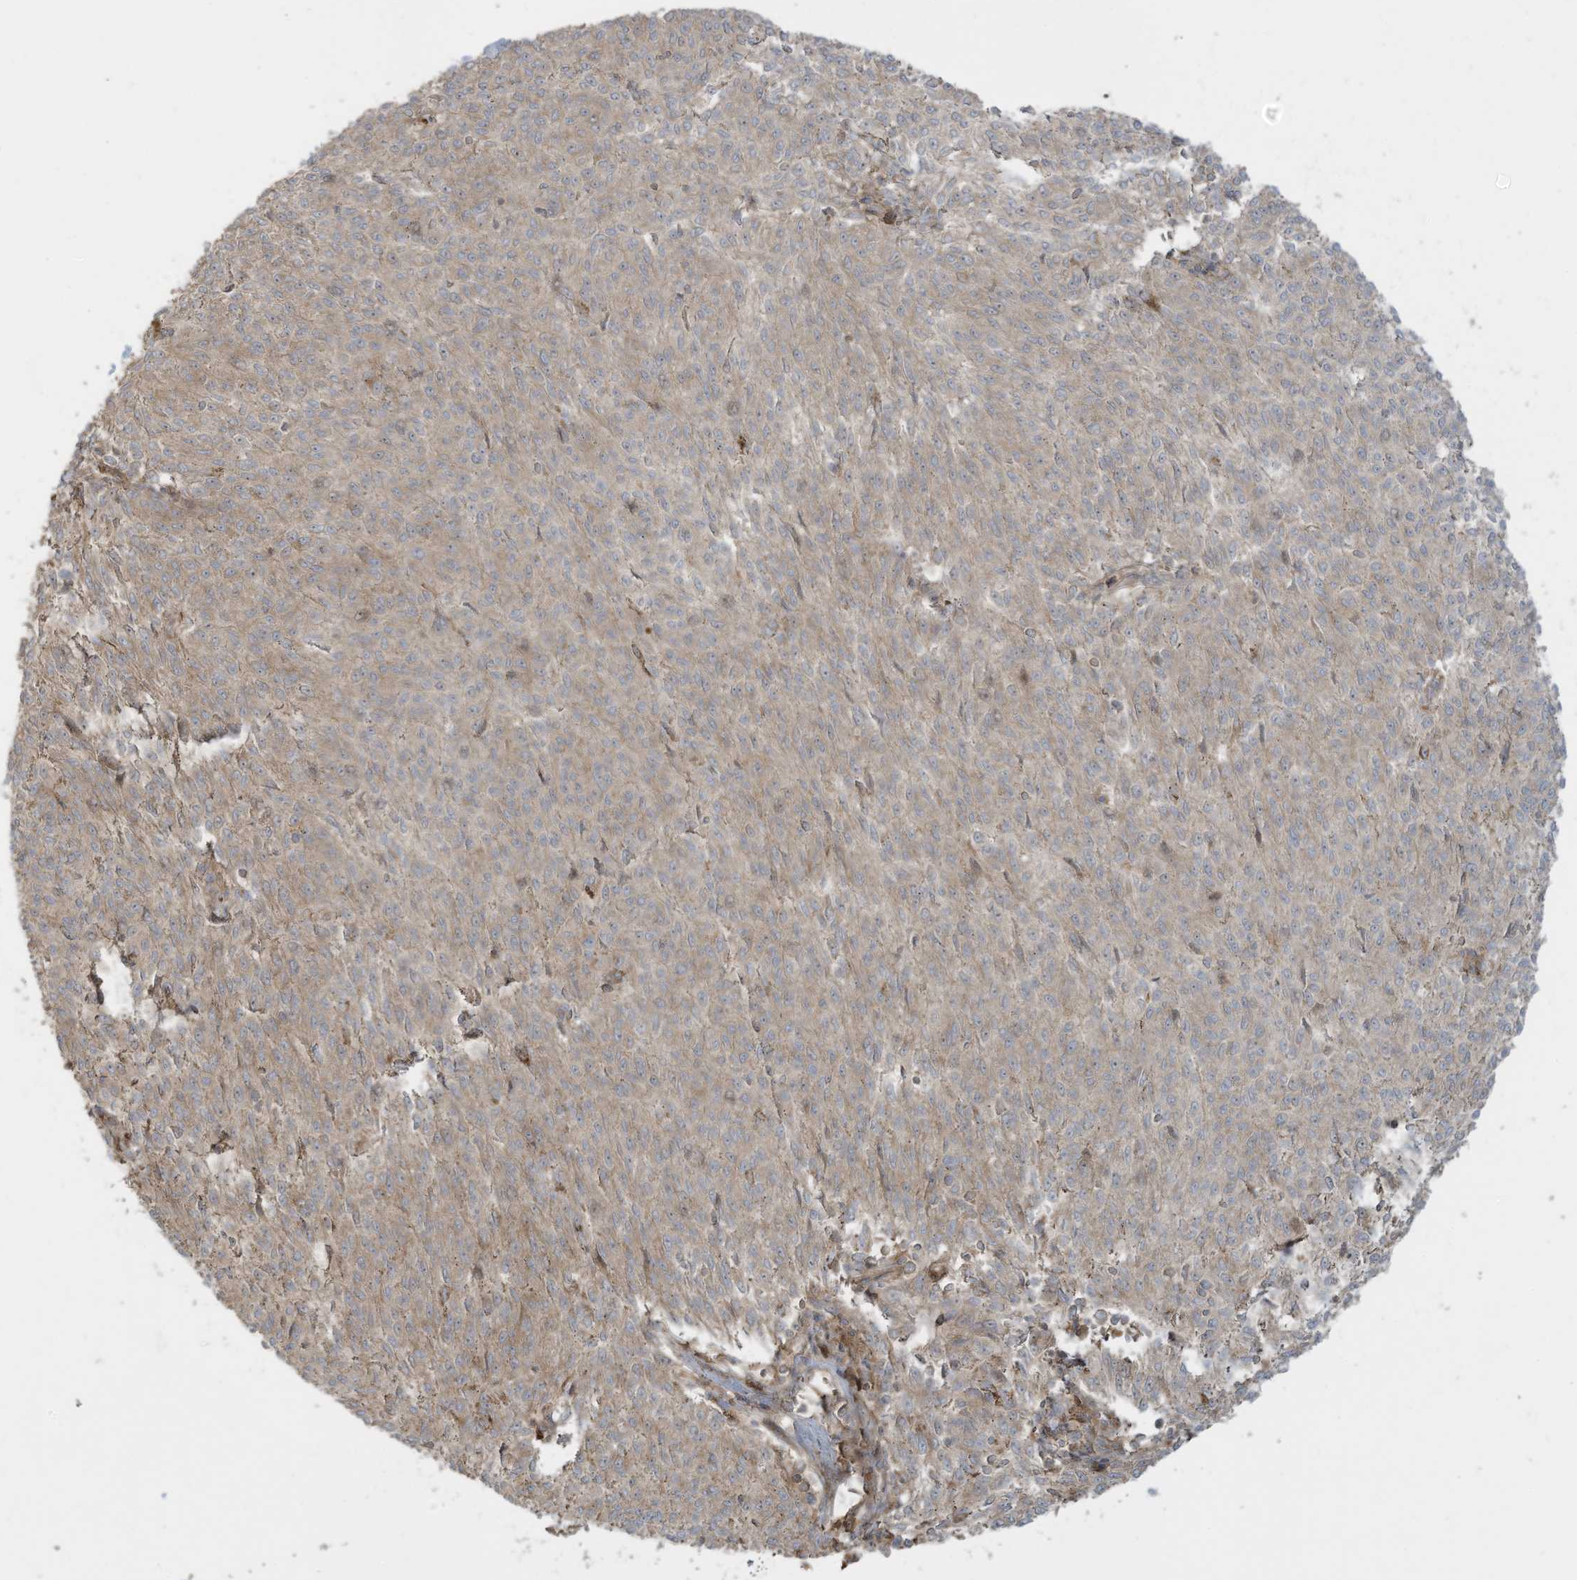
{"staining": {"intensity": "weak", "quantity": "25%-75%", "location": "cytoplasmic/membranous"}, "tissue": "melanoma", "cell_type": "Tumor cells", "image_type": "cancer", "snomed": [{"axis": "morphology", "description": "Malignant melanoma, NOS"}, {"axis": "topography", "description": "Skin"}], "caption": "Malignant melanoma stained with DAB (3,3'-diaminobenzidine) IHC displays low levels of weak cytoplasmic/membranous expression in approximately 25%-75% of tumor cells.", "gene": "ENTR1", "patient": {"sex": "female", "age": 72}}